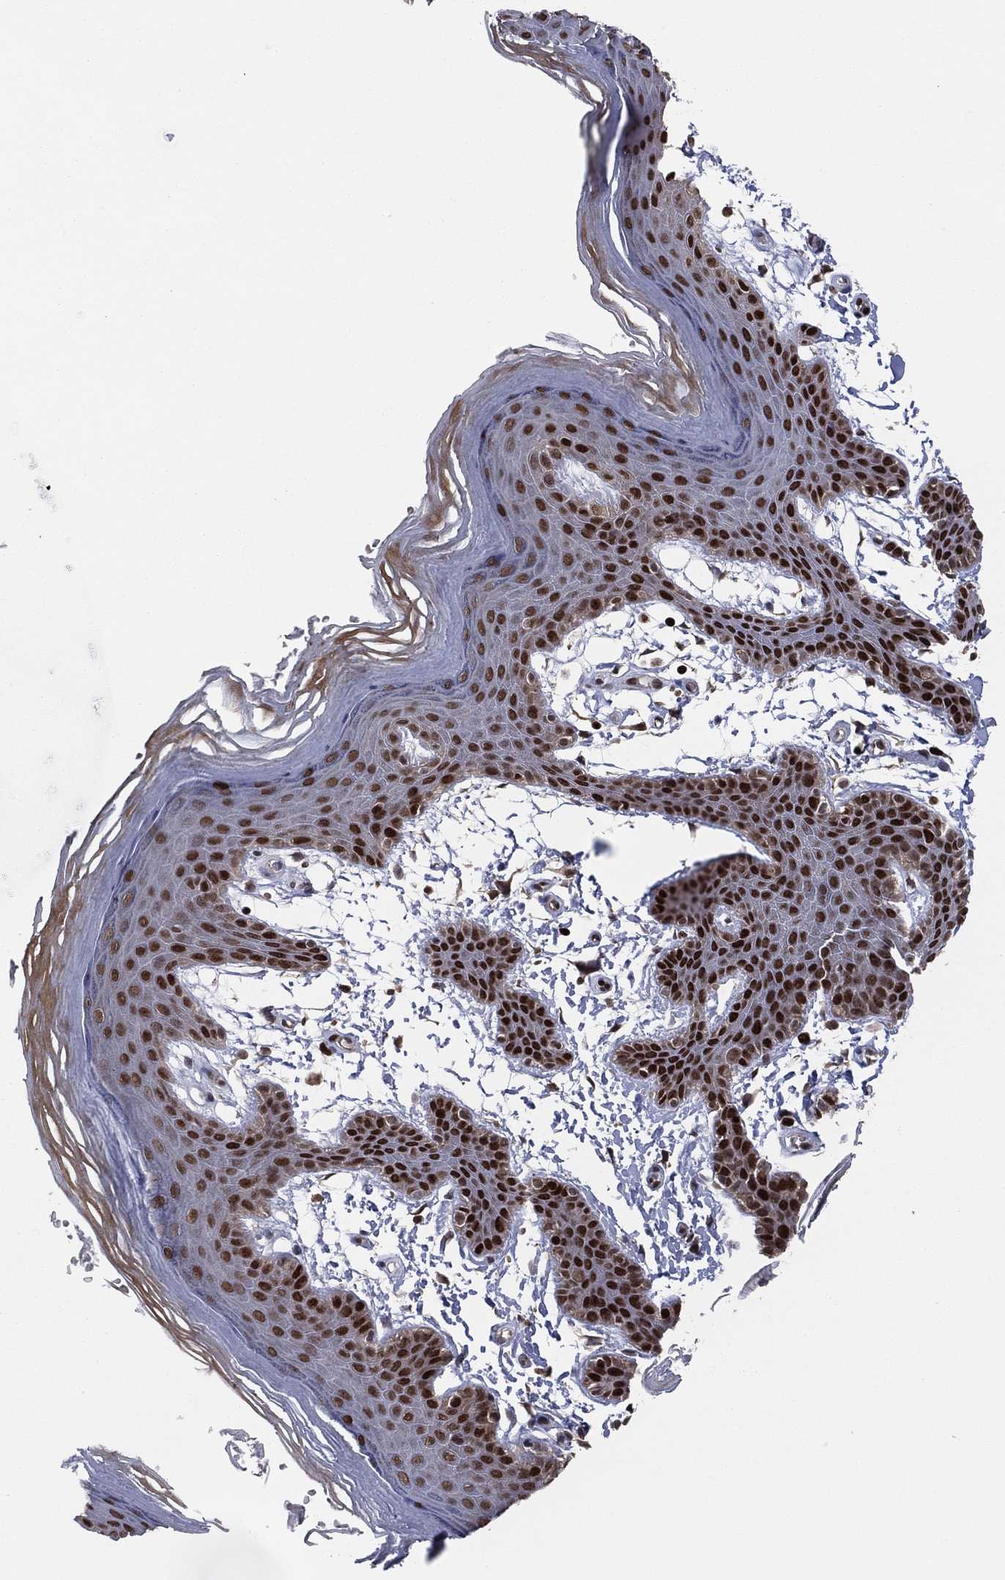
{"staining": {"intensity": "strong", "quantity": "25%-75%", "location": "nuclear"}, "tissue": "skin", "cell_type": "Epidermal cells", "image_type": "normal", "snomed": [{"axis": "morphology", "description": "Normal tissue, NOS"}, {"axis": "topography", "description": "Anal"}], "caption": "Immunohistochemistry (DAB) staining of unremarkable skin reveals strong nuclear protein expression in about 25%-75% of epidermal cells. (Stains: DAB (3,3'-diaminobenzidine) in brown, nuclei in blue, Microscopy: brightfield microscopy at high magnification).", "gene": "PSMA1", "patient": {"sex": "male", "age": 53}}